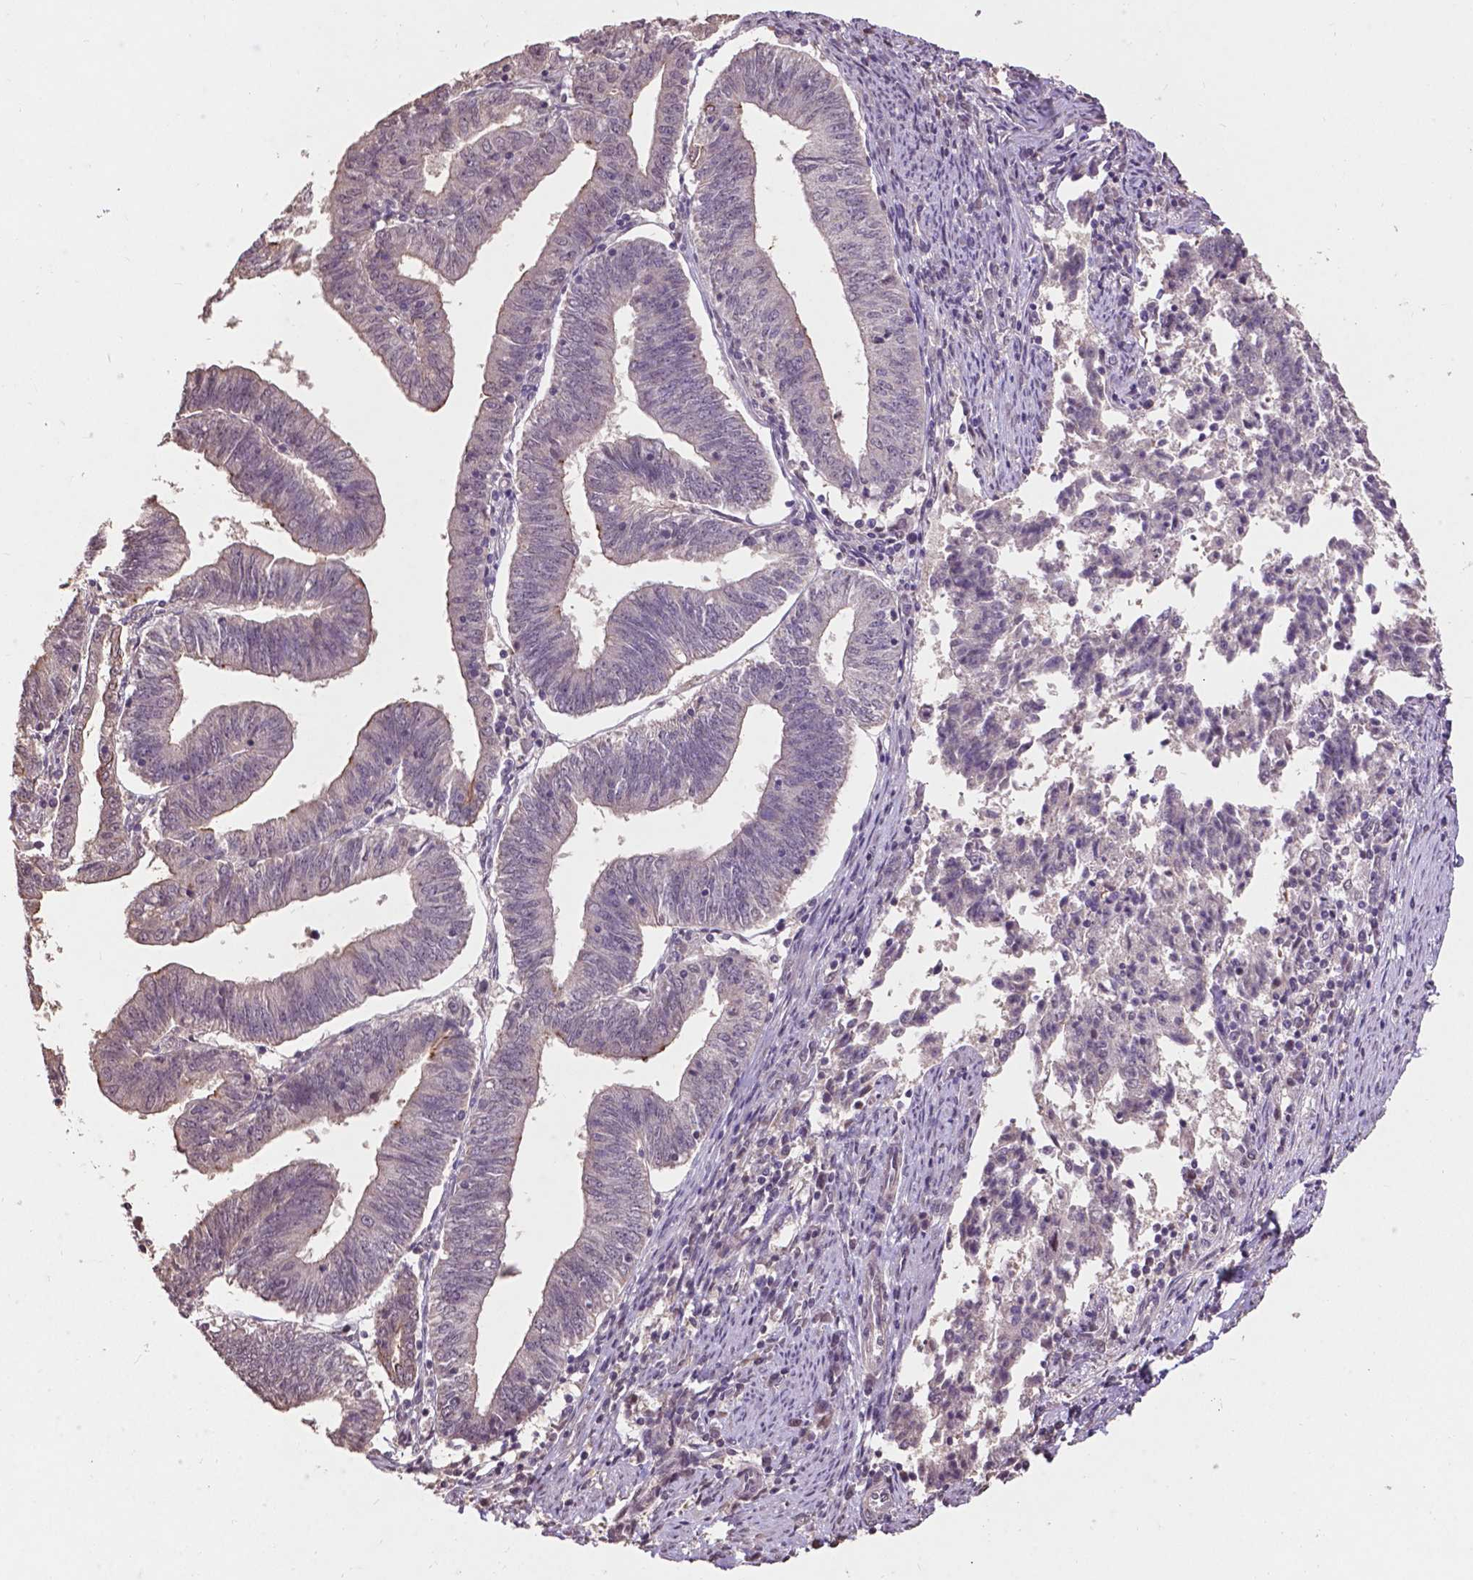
{"staining": {"intensity": "negative", "quantity": "none", "location": "none"}, "tissue": "endometrial cancer", "cell_type": "Tumor cells", "image_type": "cancer", "snomed": [{"axis": "morphology", "description": "Adenocarcinoma, NOS"}, {"axis": "topography", "description": "Endometrium"}], "caption": "Protein analysis of endometrial cancer (adenocarcinoma) exhibits no significant staining in tumor cells.", "gene": "GLRA2", "patient": {"sex": "female", "age": 82}}